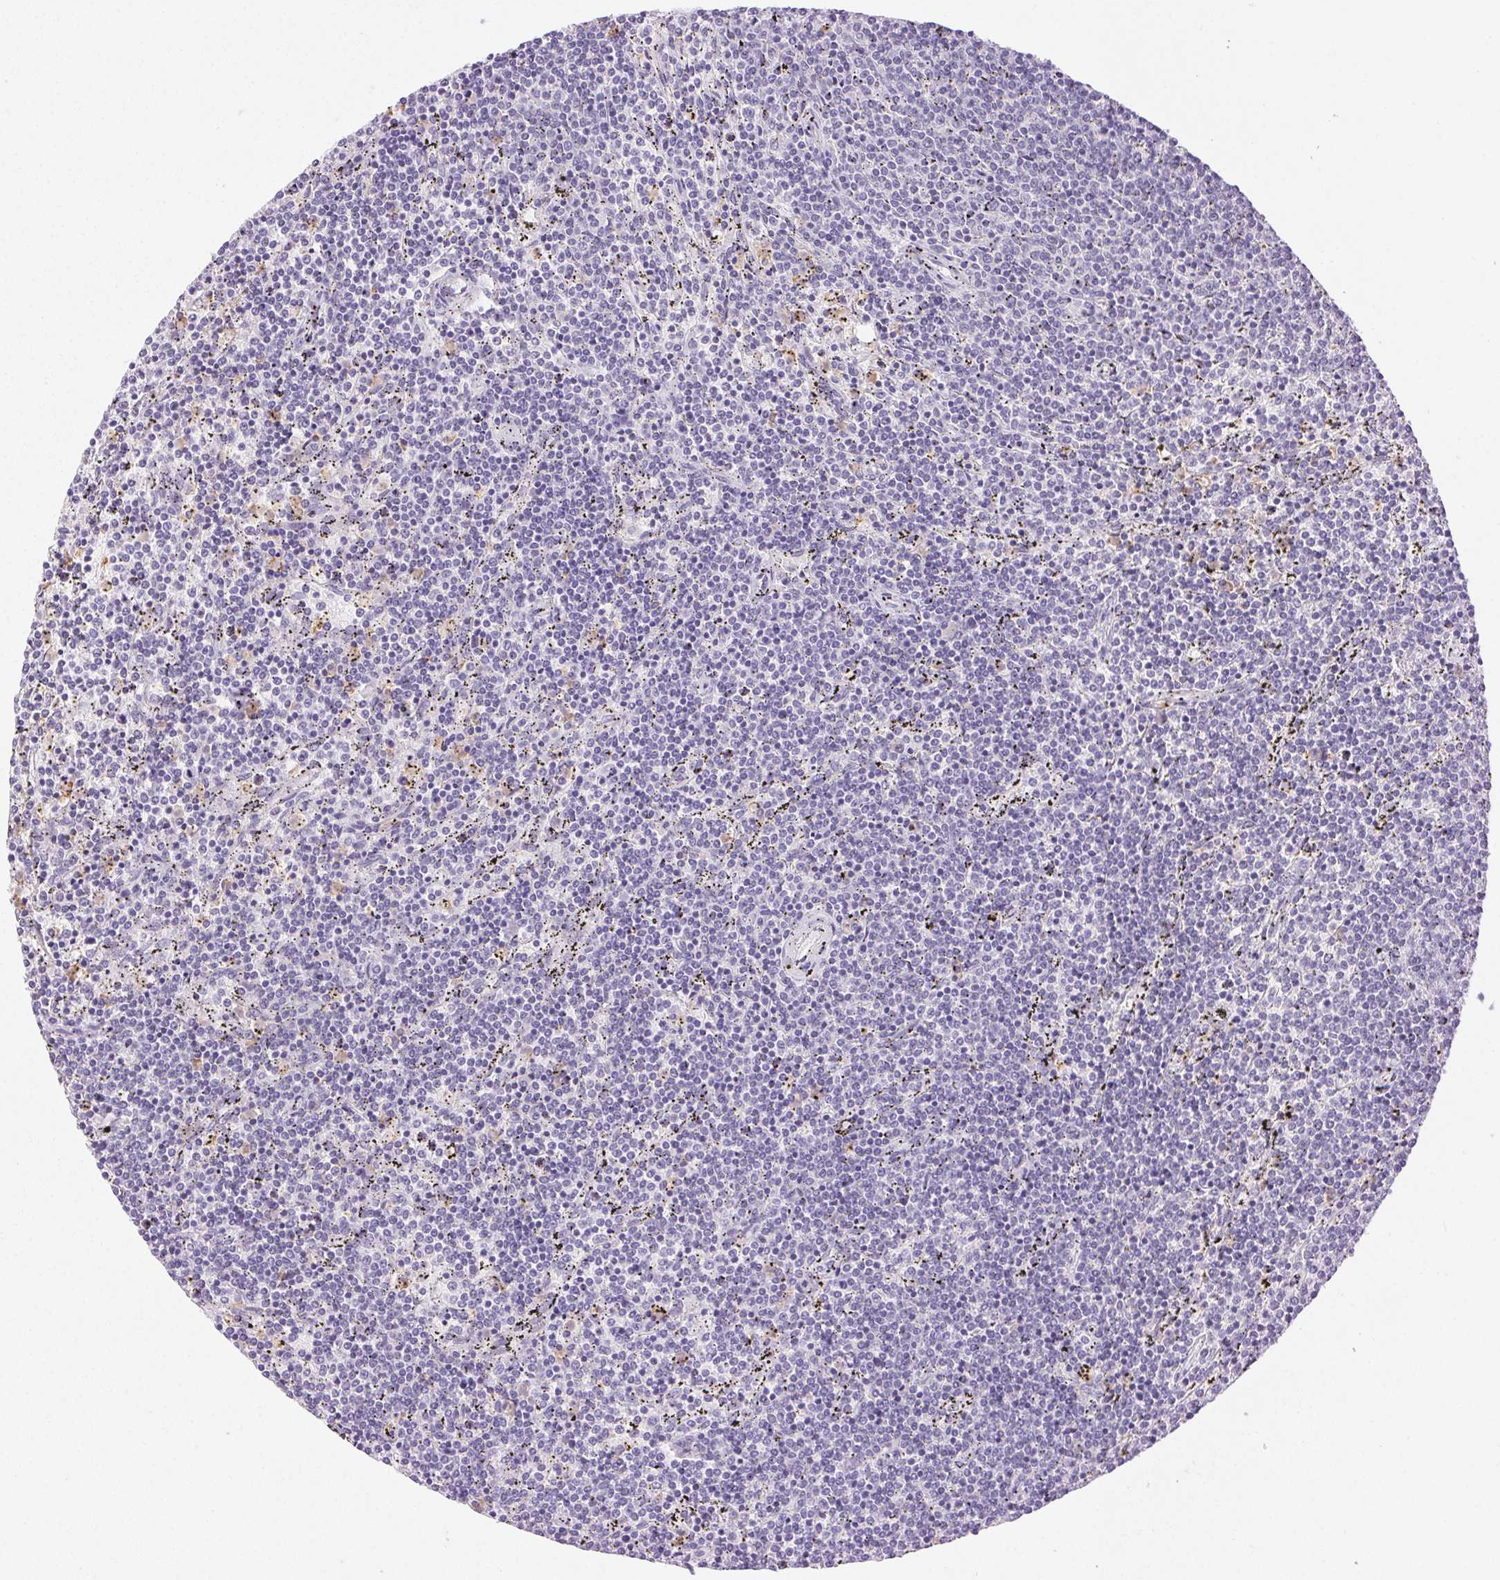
{"staining": {"intensity": "negative", "quantity": "none", "location": "none"}, "tissue": "lymphoma", "cell_type": "Tumor cells", "image_type": "cancer", "snomed": [{"axis": "morphology", "description": "Malignant lymphoma, non-Hodgkin's type, Low grade"}, {"axis": "topography", "description": "Spleen"}], "caption": "The immunohistochemistry (IHC) micrograph has no significant expression in tumor cells of lymphoma tissue.", "gene": "EMX2", "patient": {"sex": "female", "age": 50}}